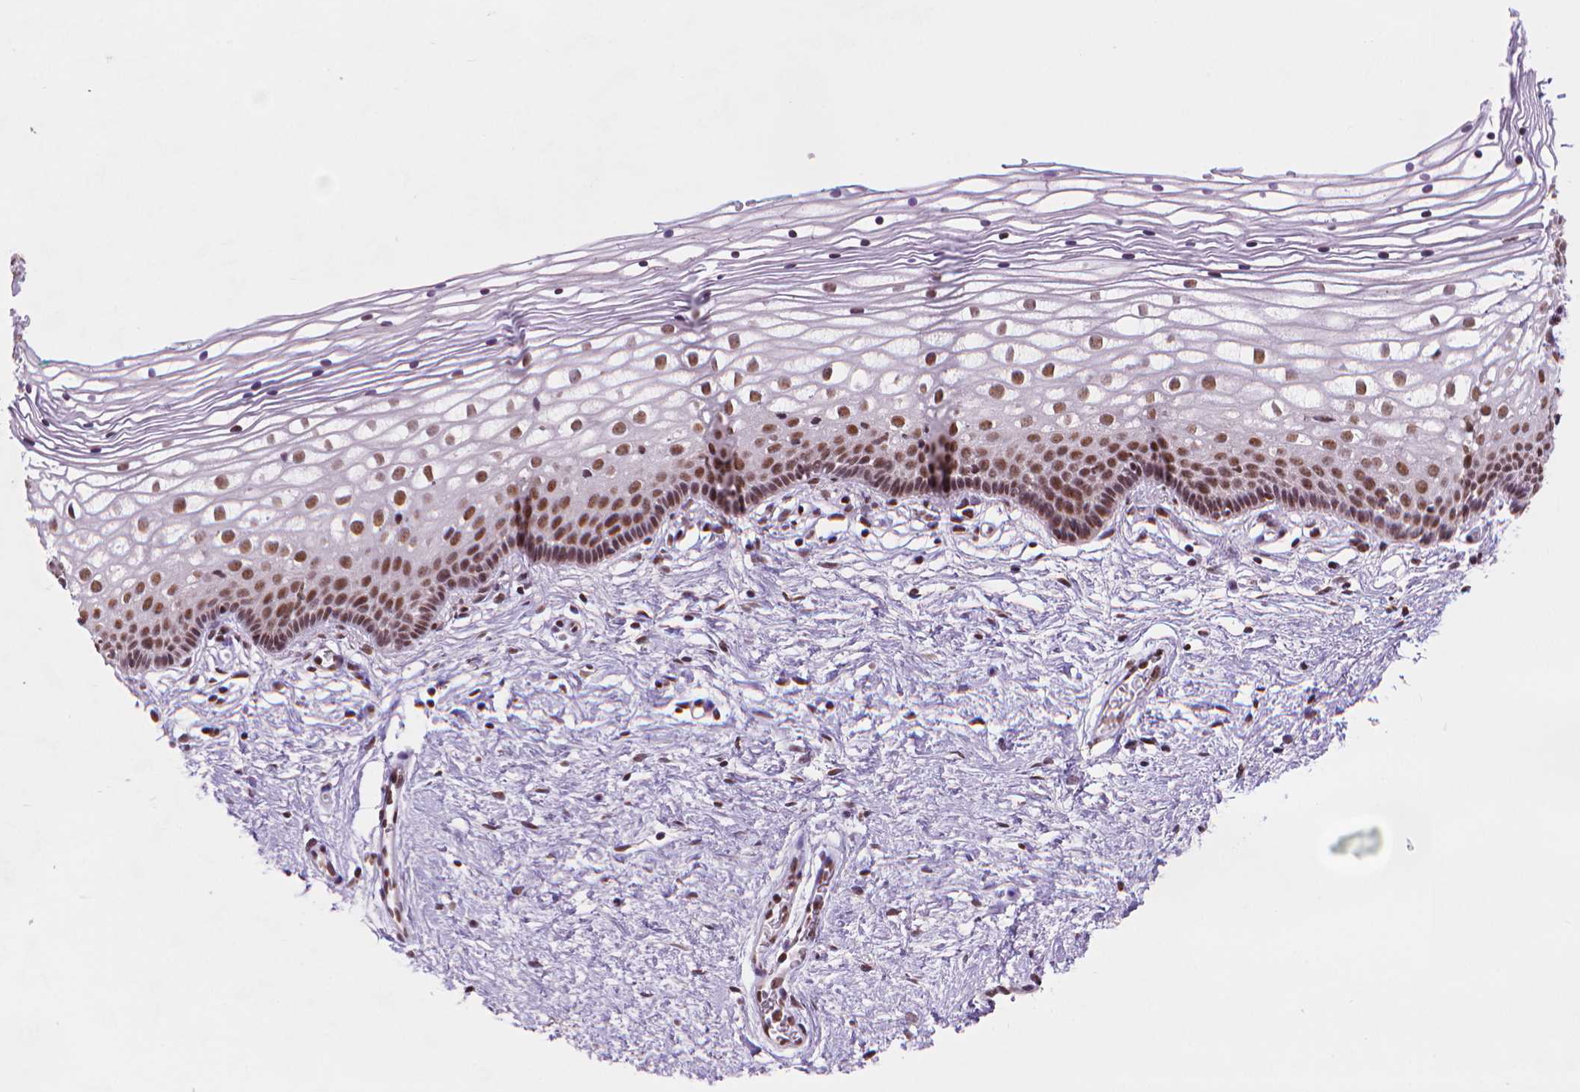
{"staining": {"intensity": "moderate", "quantity": ">75%", "location": "nuclear"}, "tissue": "vagina", "cell_type": "Squamous epithelial cells", "image_type": "normal", "snomed": [{"axis": "morphology", "description": "Normal tissue, NOS"}, {"axis": "topography", "description": "Vagina"}], "caption": "Moderate nuclear protein positivity is present in about >75% of squamous epithelial cells in vagina.", "gene": "UBN1", "patient": {"sex": "female", "age": 36}}